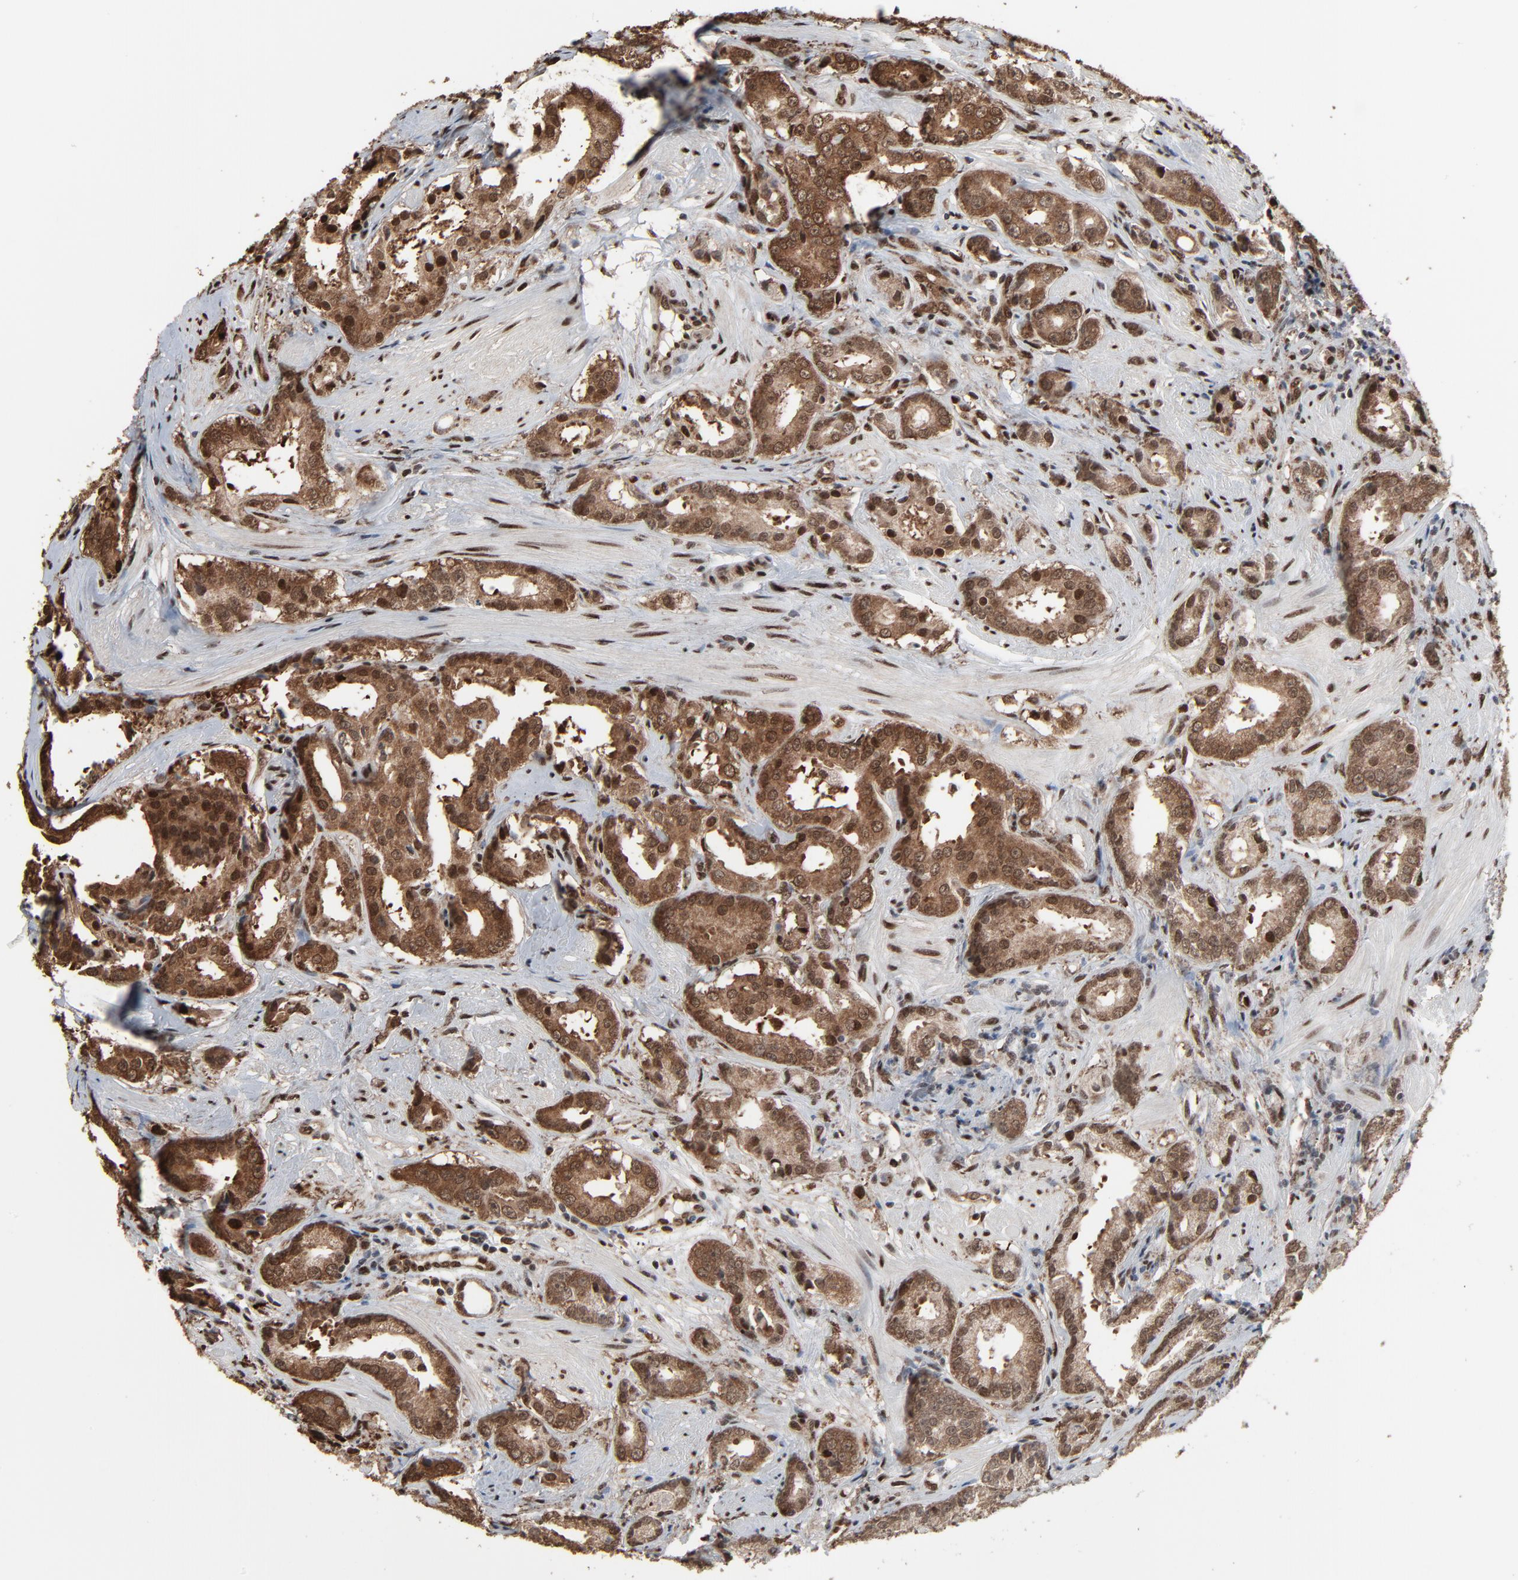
{"staining": {"intensity": "strong", "quantity": ">75%", "location": "cytoplasmic/membranous,nuclear"}, "tissue": "prostate cancer", "cell_type": "Tumor cells", "image_type": "cancer", "snomed": [{"axis": "morphology", "description": "Adenocarcinoma, Medium grade"}, {"axis": "topography", "description": "Prostate"}], "caption": "A brown stain labels strong cytoplasmic/membranous and nuclear positivity of a protein in human prostate cancer tumor cells.", "gene": "MEIS2", "patient": {"sex": "male", "age": 53}}